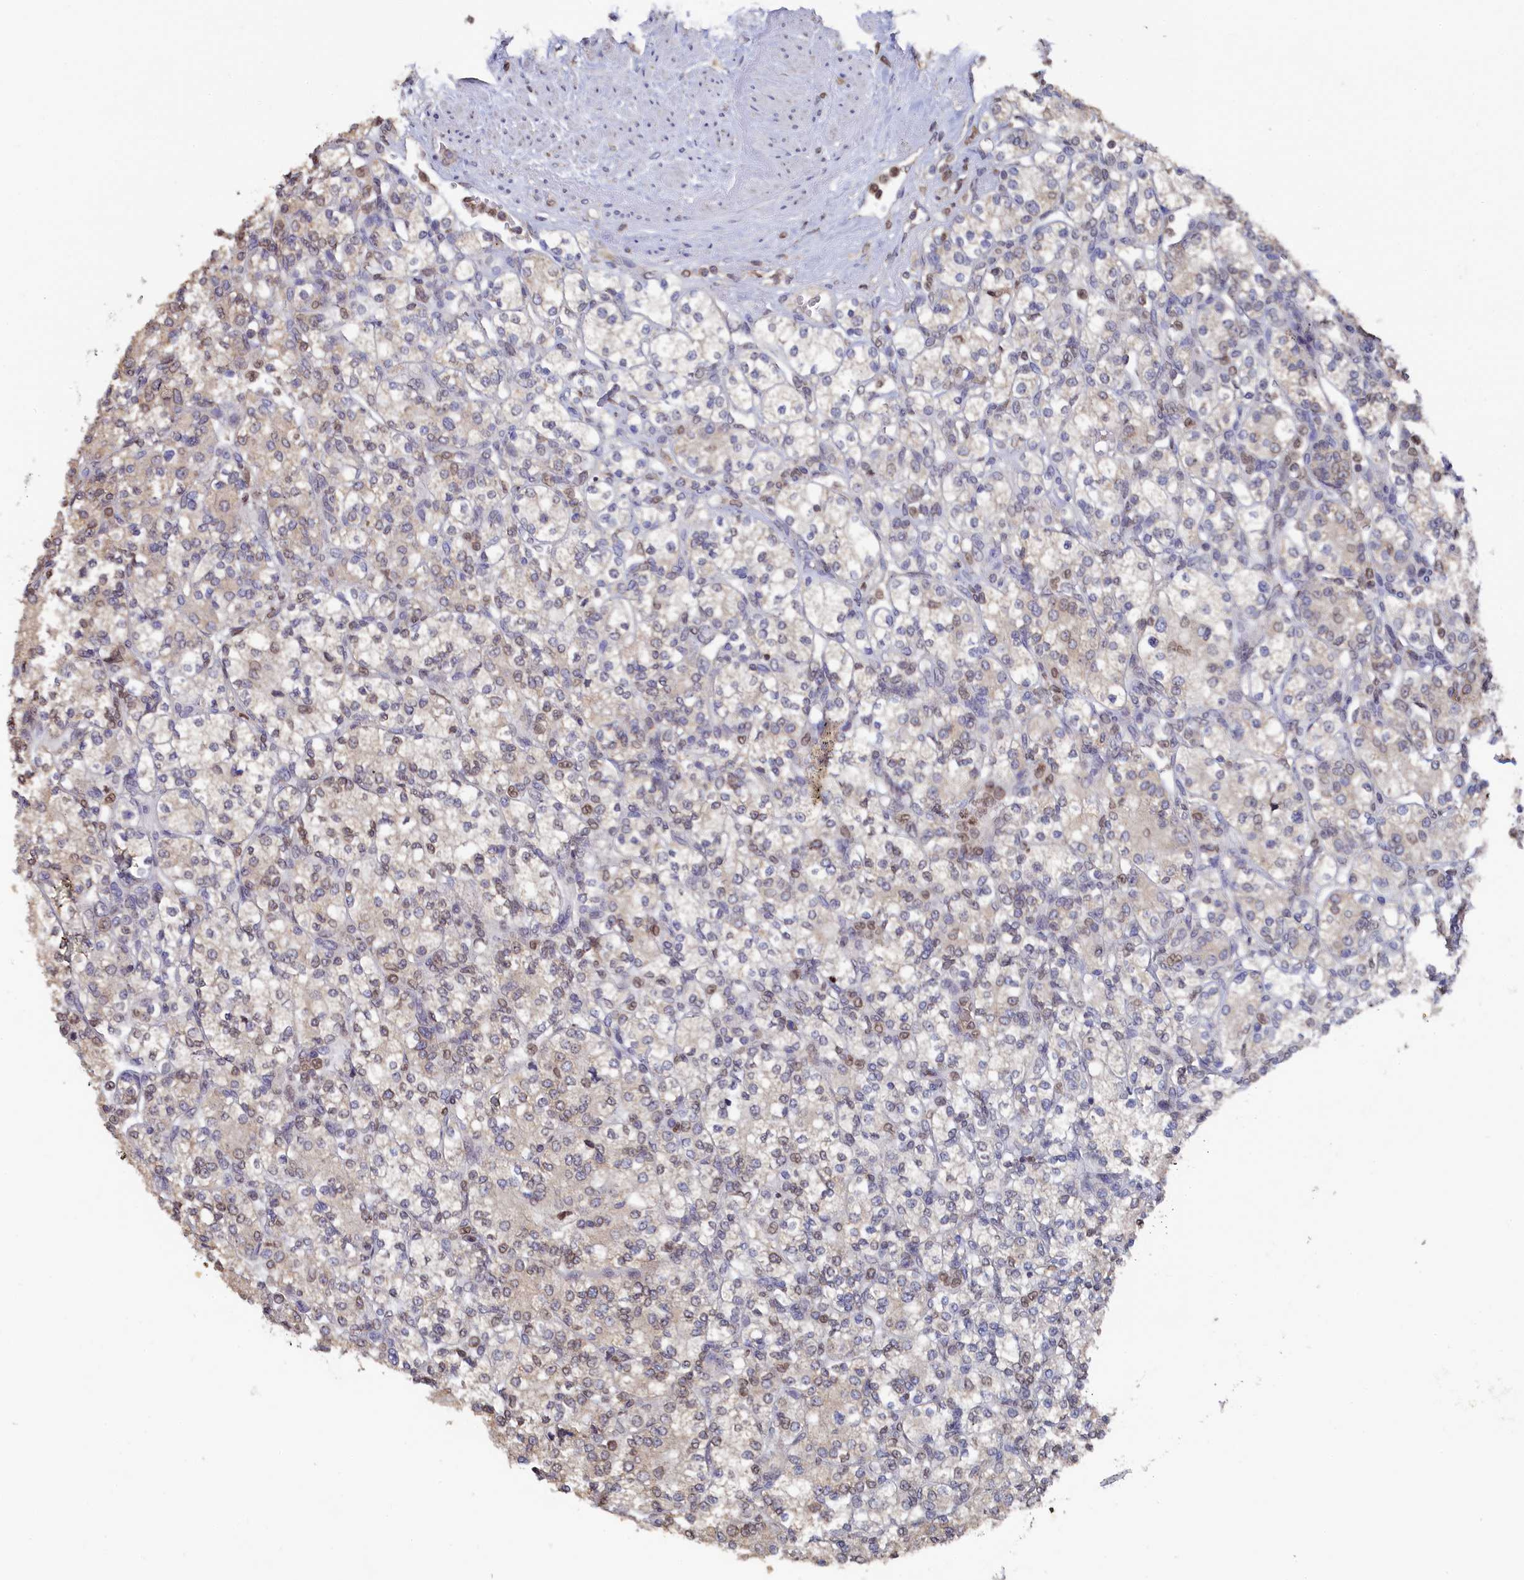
{"staining": {"intensity": "weak", "quantity": "25%-75%", "location": "cytoplasmic/membranous,nuclear"}, "tissue": "renal cancer", "cell_type": "Tumor cells", "image_type": "cancer", "snomed": [{"axis": "morphology", "description": "Adenocarcinoma, NOS"}, {"axis": "topography", "description": "Kidney"}], "caption": "Protein expression analysis of renal adenocarcinoma exhibits weak cytoplasmic/membranous and nuclear expression in approximately 25%-75% of tumor cells.", "gene": "ANKEF1", "patient": {"sex": "male", "age": 77}}